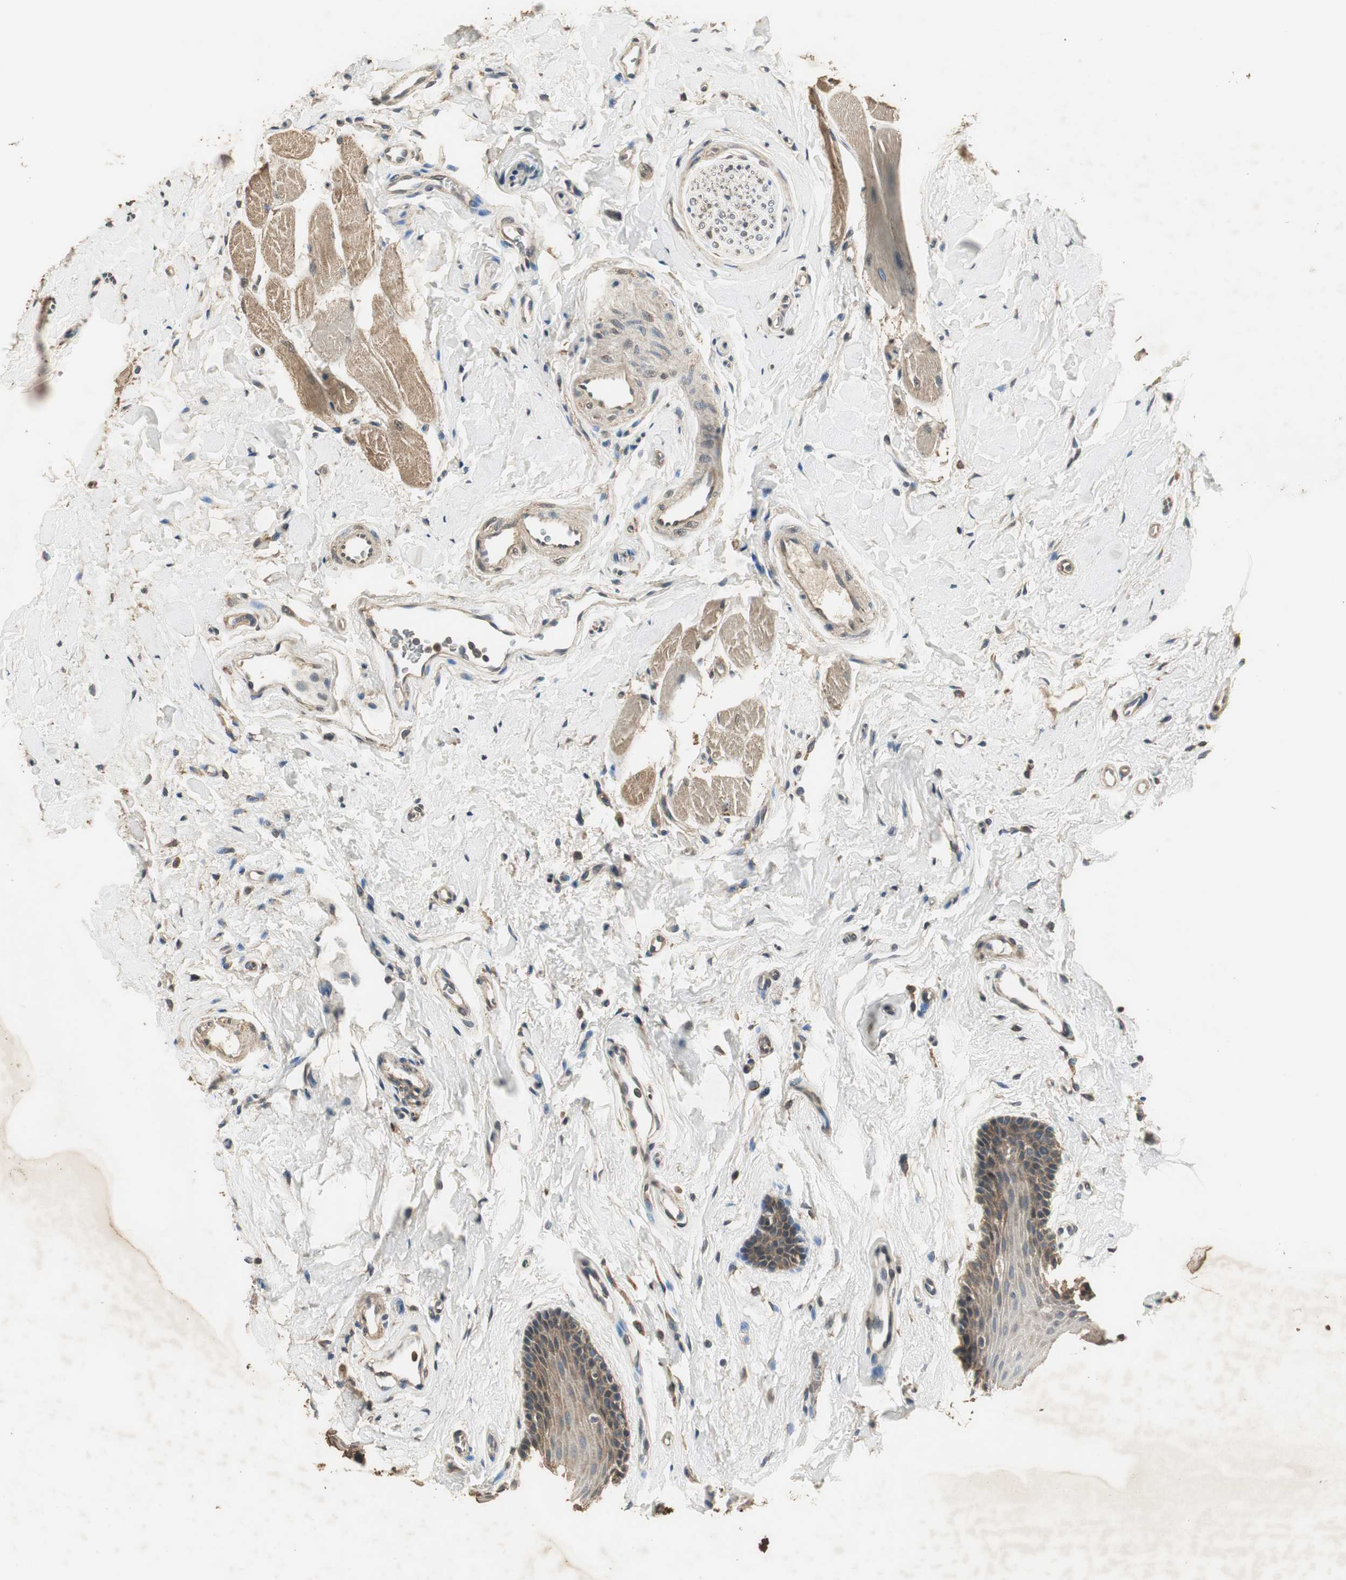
{"staining": {"intensity": "moderate", "quantity": ">75%", "location": "cytoplasmic/membranous"}, "tissue": "oral mucosa", "cell_type": "Squamous epithelial cells", "image_type": "normal", "snomed": [{"axis": "morphology", "description": "Normal tissue, NOS"}, {"axis": "topography", "description": "Oral tissue"}], "caption": "A brown stain highlights moderate cytoplasmic/membranous expression of a protein in squamous epithelial cells of unremarkable oral mucosa.", "gene": "TMPRSS4", "patient": {"sex": "male", "age": 62}}